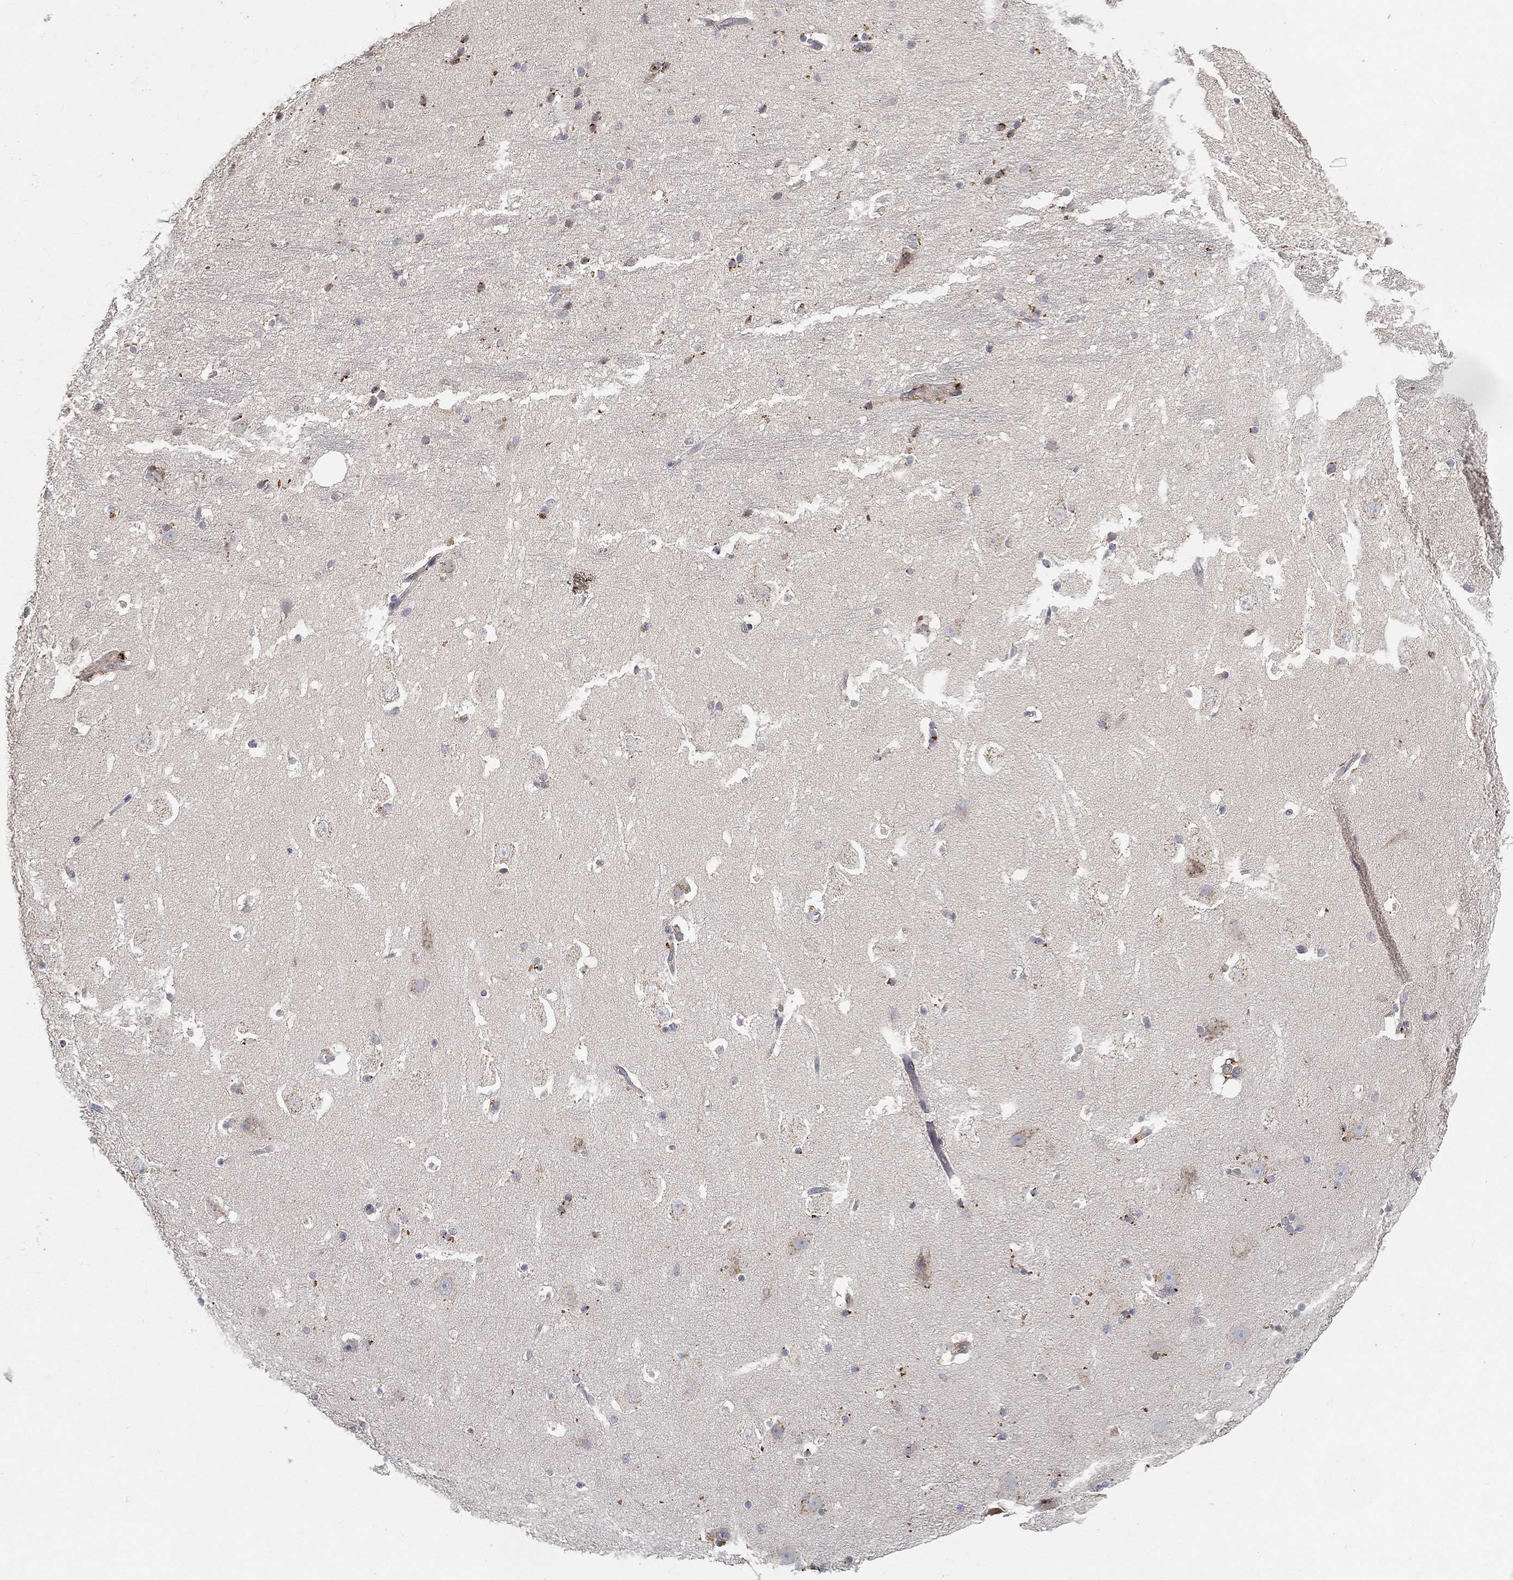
{"staining": {"intensity": "negative", "quantity": "none", "location": "none"}, "tissue": "hippocampus", "cell_type": "Glial cells", "image_type": "normal", "snomed": [{"axis": "morphology", "description": "Normal tissue, NOS"}, {"axis": "topography", "description": "Hippocampus"}], "caption": "Glial cells show no significant protein positivity in normal hippocampus. (DAB (3,3'-diaminobenzidine) IHC with hematoxylin counter stain).", "gene": "CTSL", "patient": {"sex": "male", "age": 51}}